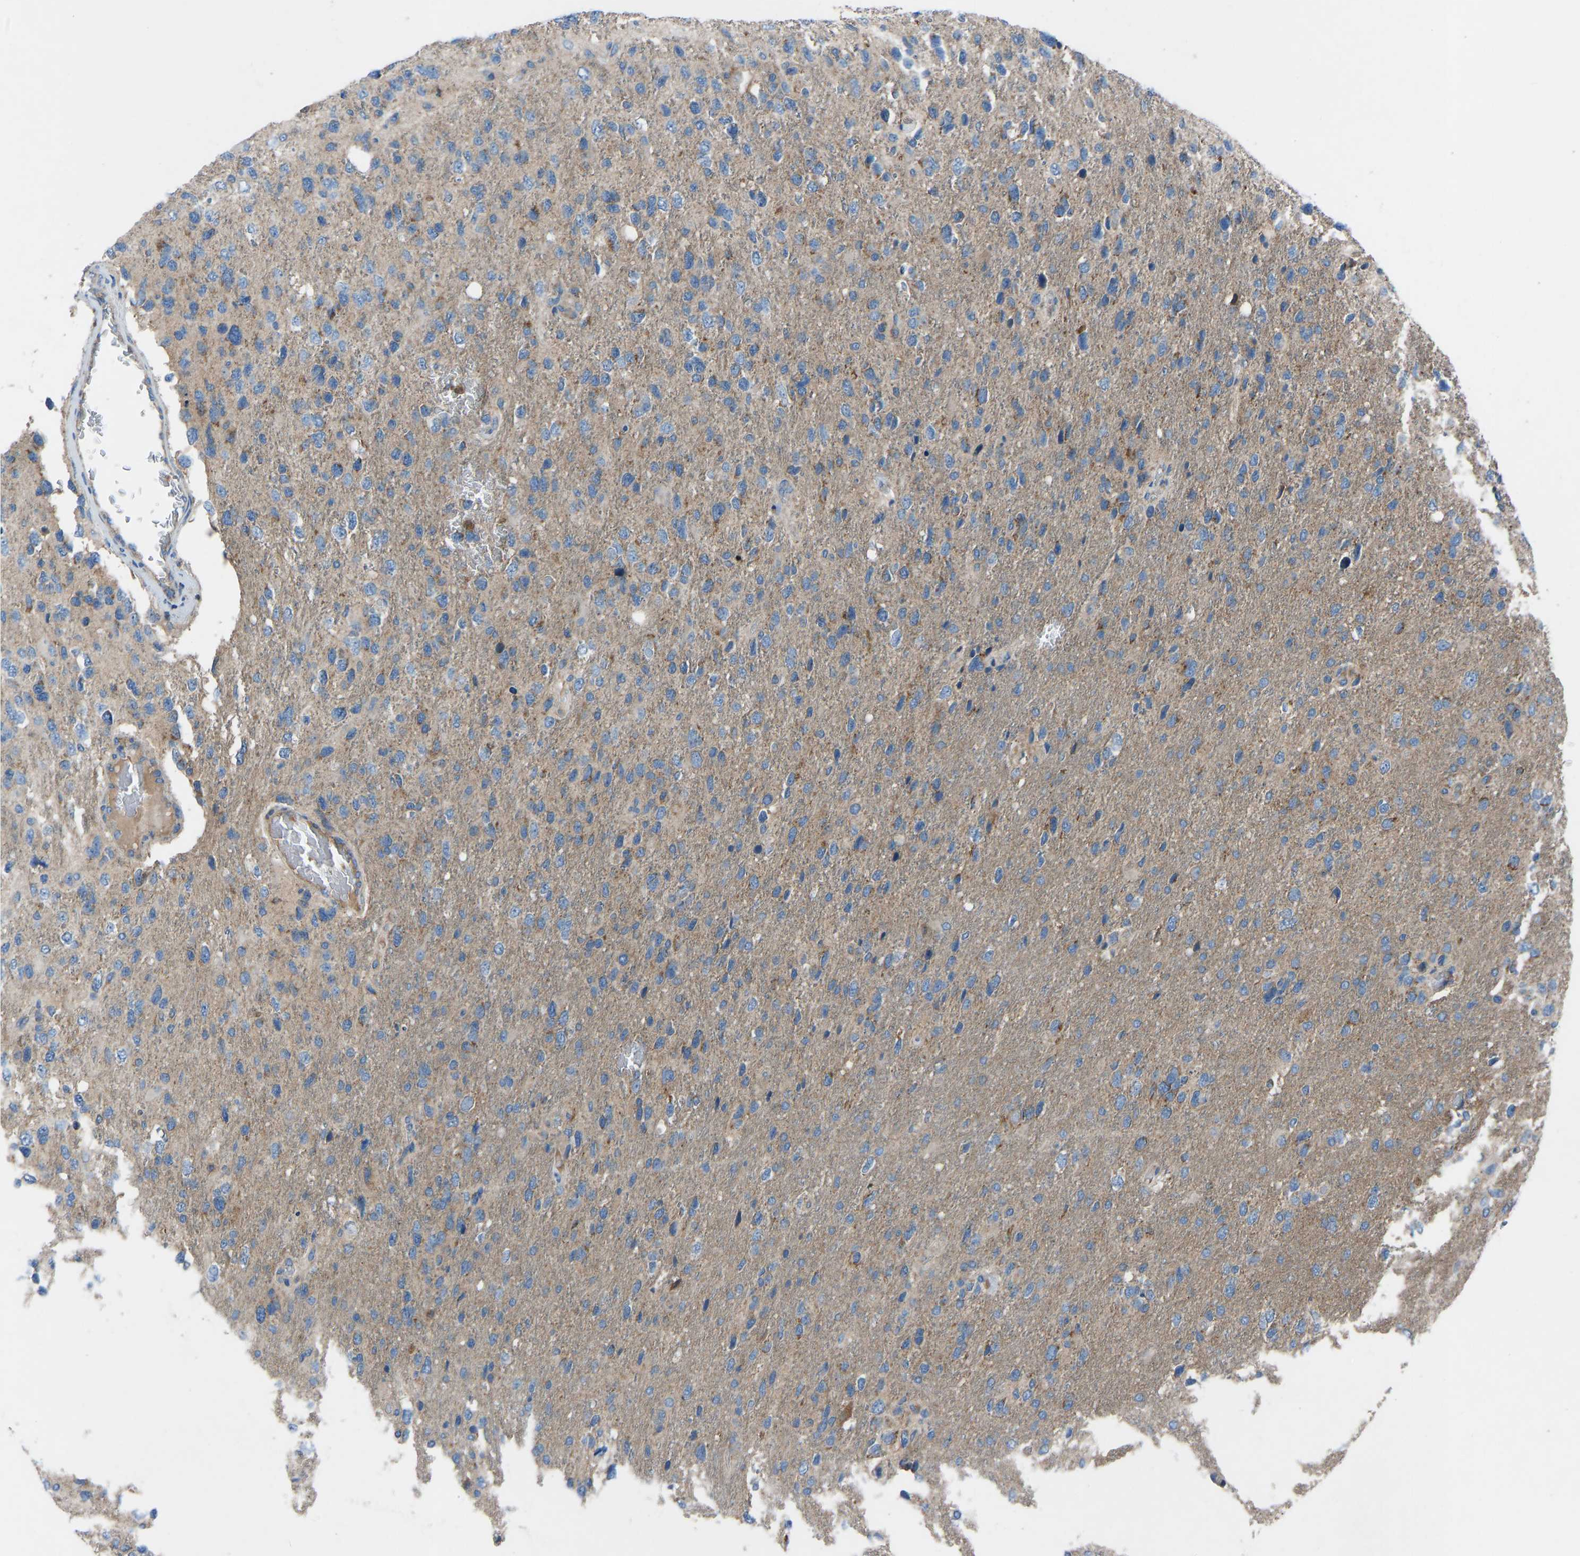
{"staining": {"intensity": "weak", "quantity": ">75%", "location": "cytoplasmic/membranous"}, "tissue": "glioma", "cell_type": "Tumor cells", "image_type": "cancer", "snomed": [{"axis": "morphology", "description": "Glioma, malignant, High grade"}, {"axis": "topography", "description": "Brain"}], "caption": "The histopathology image demonstrates staining of malignant glioma (high-grade), revealing weak cytoplasmic/membranous protein expression (brown color) within tumor cells.", "gene": "GRK6", "patient": {"sex": "female", "age": 58}}